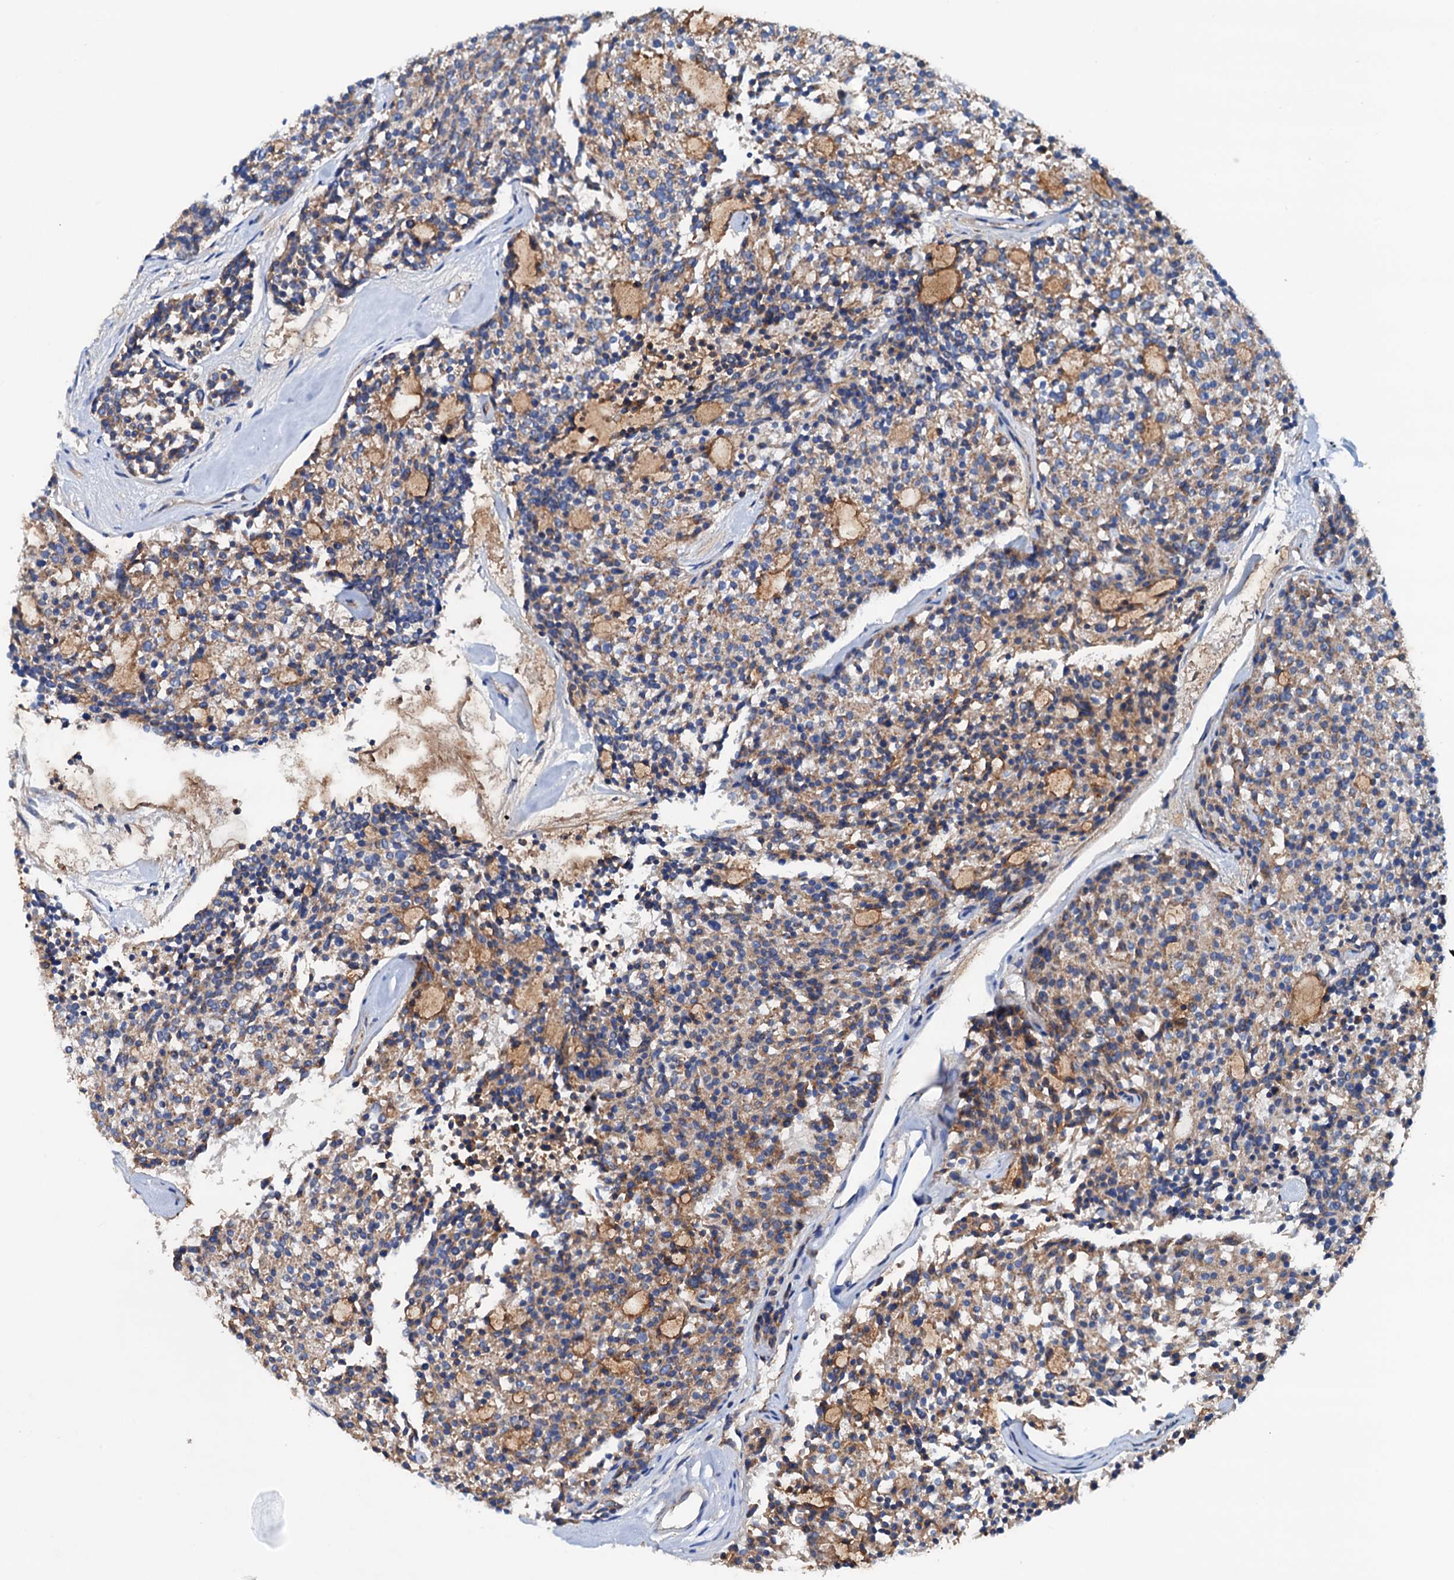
{"staining": {"intensity": "moderate", "quantity": "25%-75%", "location": "cytoplasmic/membranous"}, "tissue": "carcinoid", "cell_type": "Tumor cells", "image_type": "cancer", "snomed": [{"axis": "morphology", "description": "Carcinoid, malignant, NOS"}, {"axis": "topography", "description": "Pancreas"}], "caption": "Moderate cytoplasmic/membranous positivity is appreciated in approximately 25%-75% of tumor cells in carcinoid.", "gene": "RASSF9", "patient": {"sex": "female", "age": 54}}